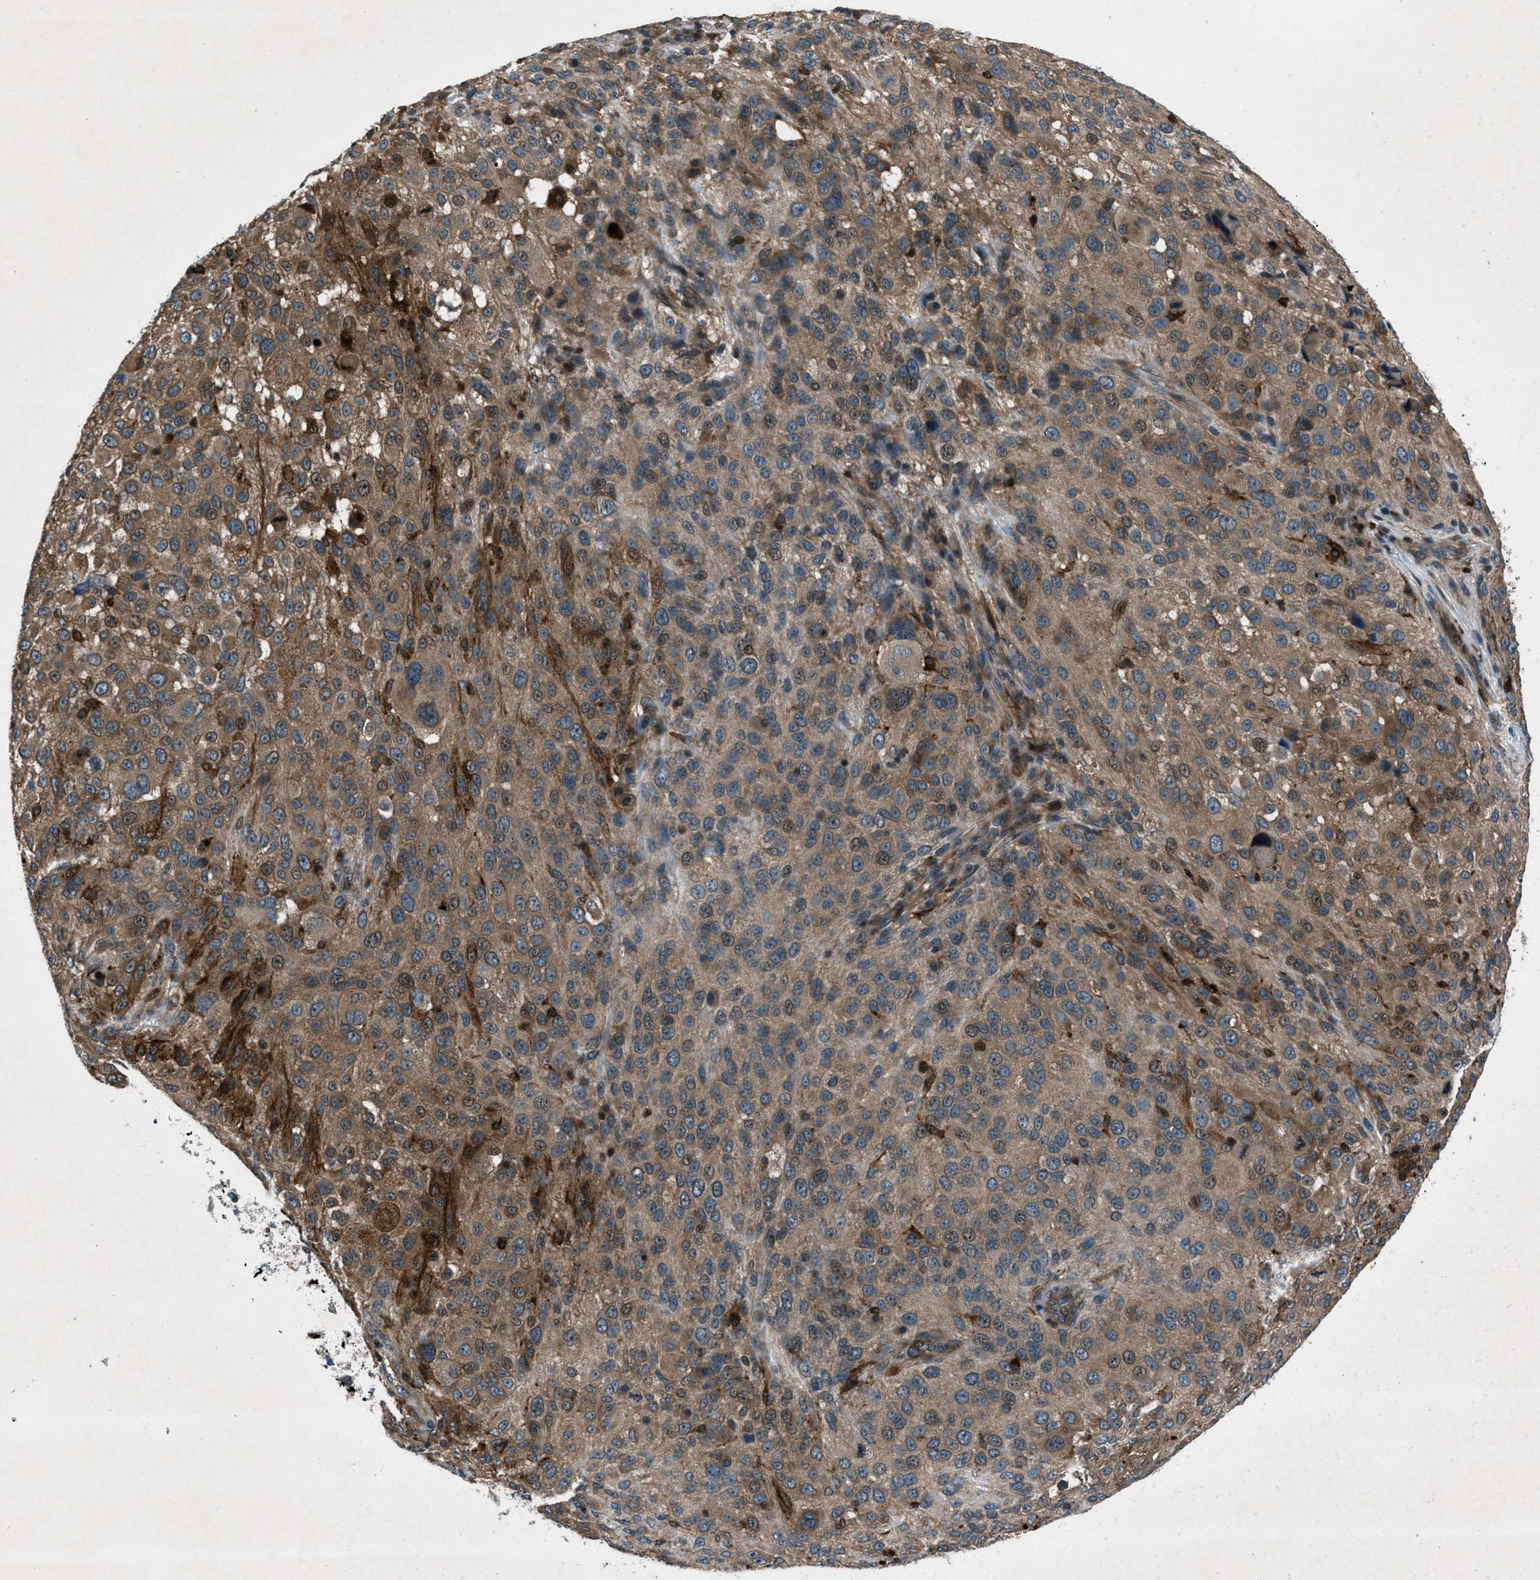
{"staining": {"intensity": "moderate", "quantity": ">75%", "location": "cytoplasmic/membranous"}, "tissue": "melanoma", "cell_type": "Tumor cells", "image_type": "cancer", "snomed": [{"axis": "morphology", "description": "Necrosis, NOS"}, {"axis": "morphology", "description": "Malignant melanoma, NOS"}, {"axis": "topography", "description": "Skin"}], "caption": "Immunohistochemical staining of human melanoma reveals medium levels of moderate cytoplasmic/membranous protein expression in about >75% of tumor cells.", "gene": "EPSTI1", "patient": {"sex": "female", "age": 87}}